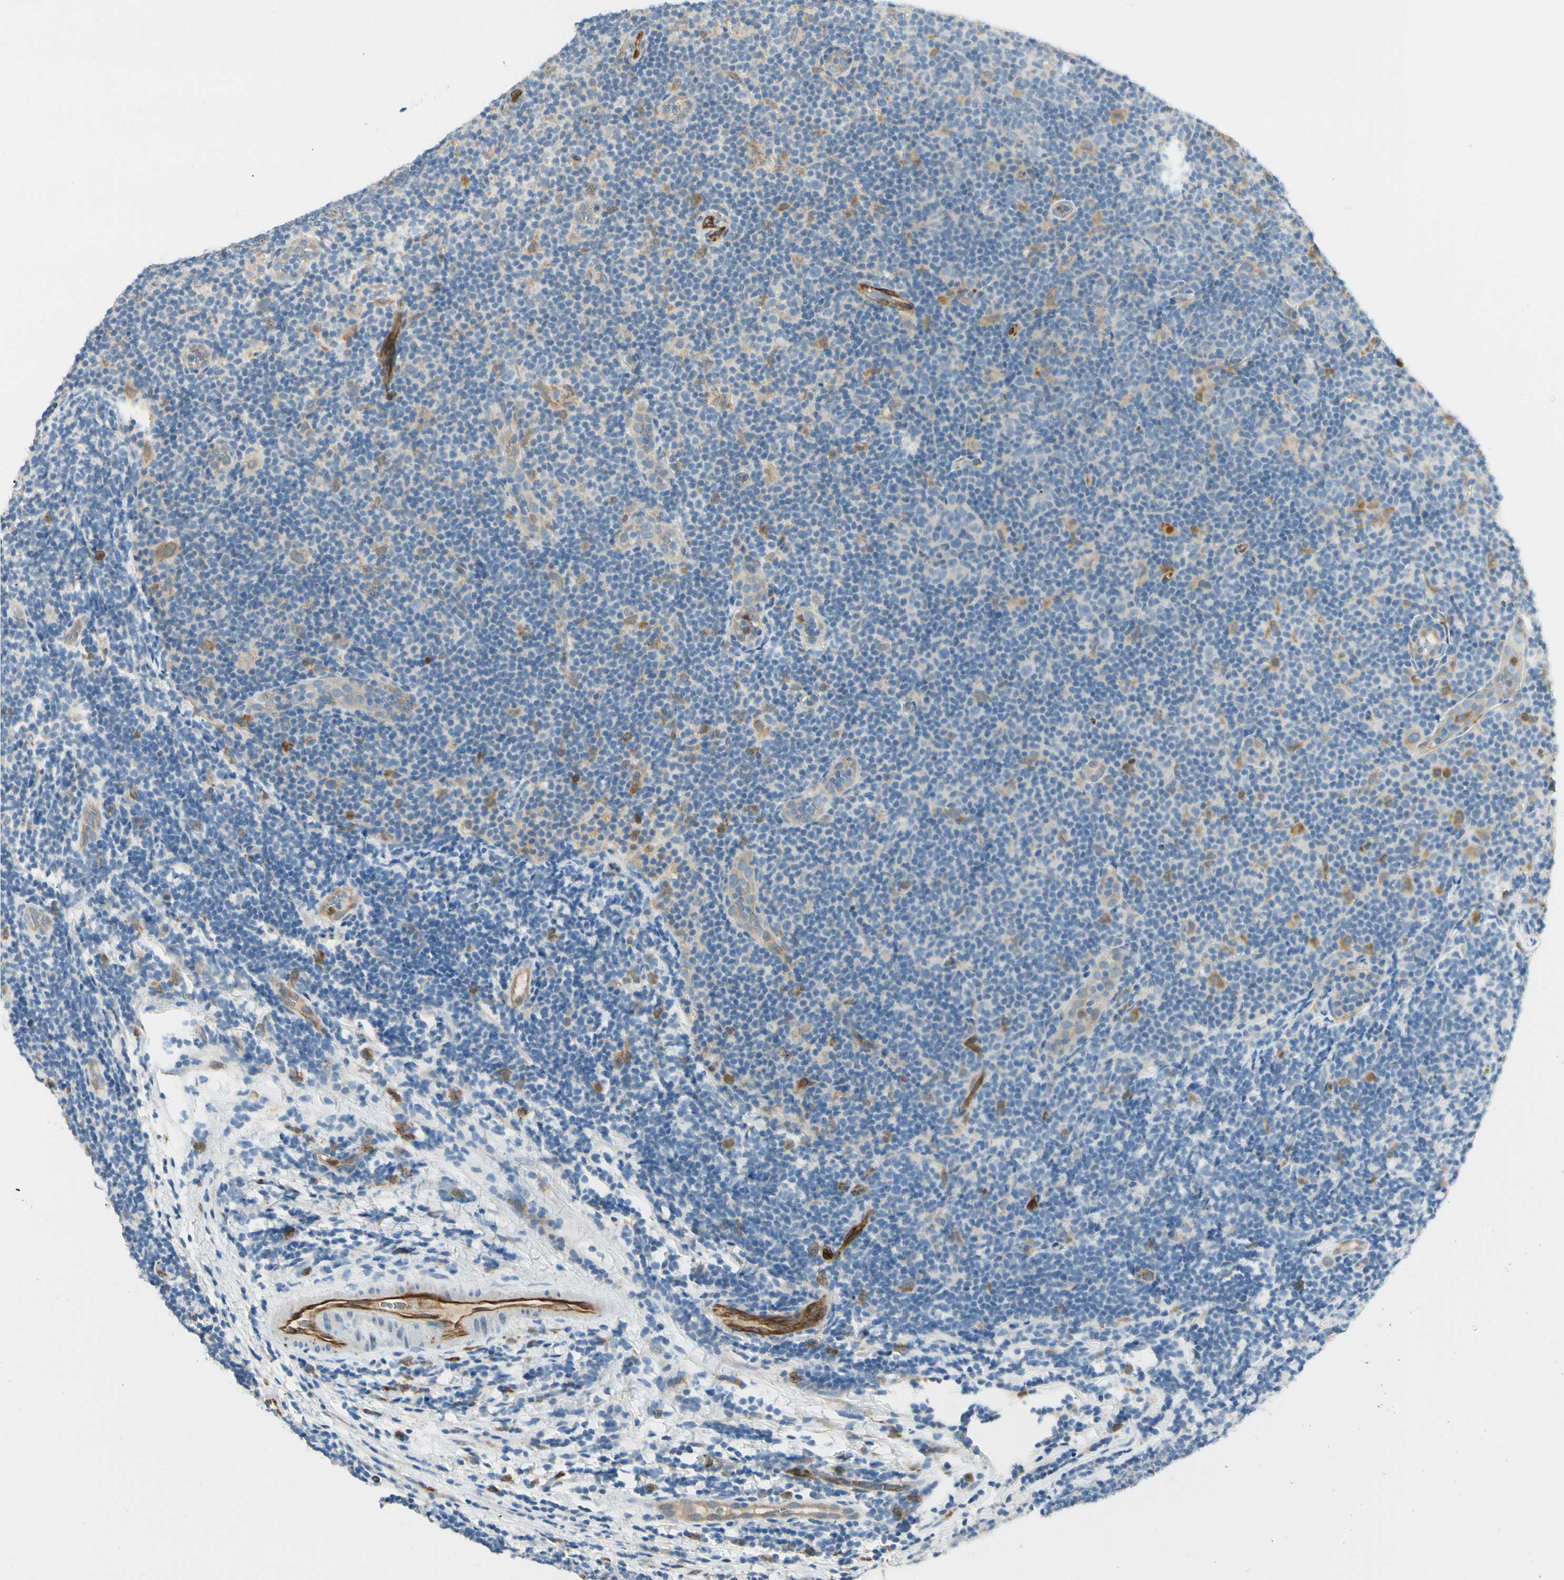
{"staining": {"intensity": "moderate", "quantity": "<25%", "location": "cytoplasmic/membranous"}, "tissue": "lymphoma", "cell_type": "Tumor cells", "image_type": "cancer", "snomed": [{"axis": "morphology", "description": "Malignant lymphoma, non-Hodgkin's type, Low grade"}, {"axis": "topography", "description": "Lymph node"}], "caption": "Lymphoma was stained to show a protein in brown. There is low levels of moderate cytoplasmic/membranous expression in approximately <25% of tumor cells.", "gene": "LPCAT2", "patient": {"sex": "male", "age": 83}}